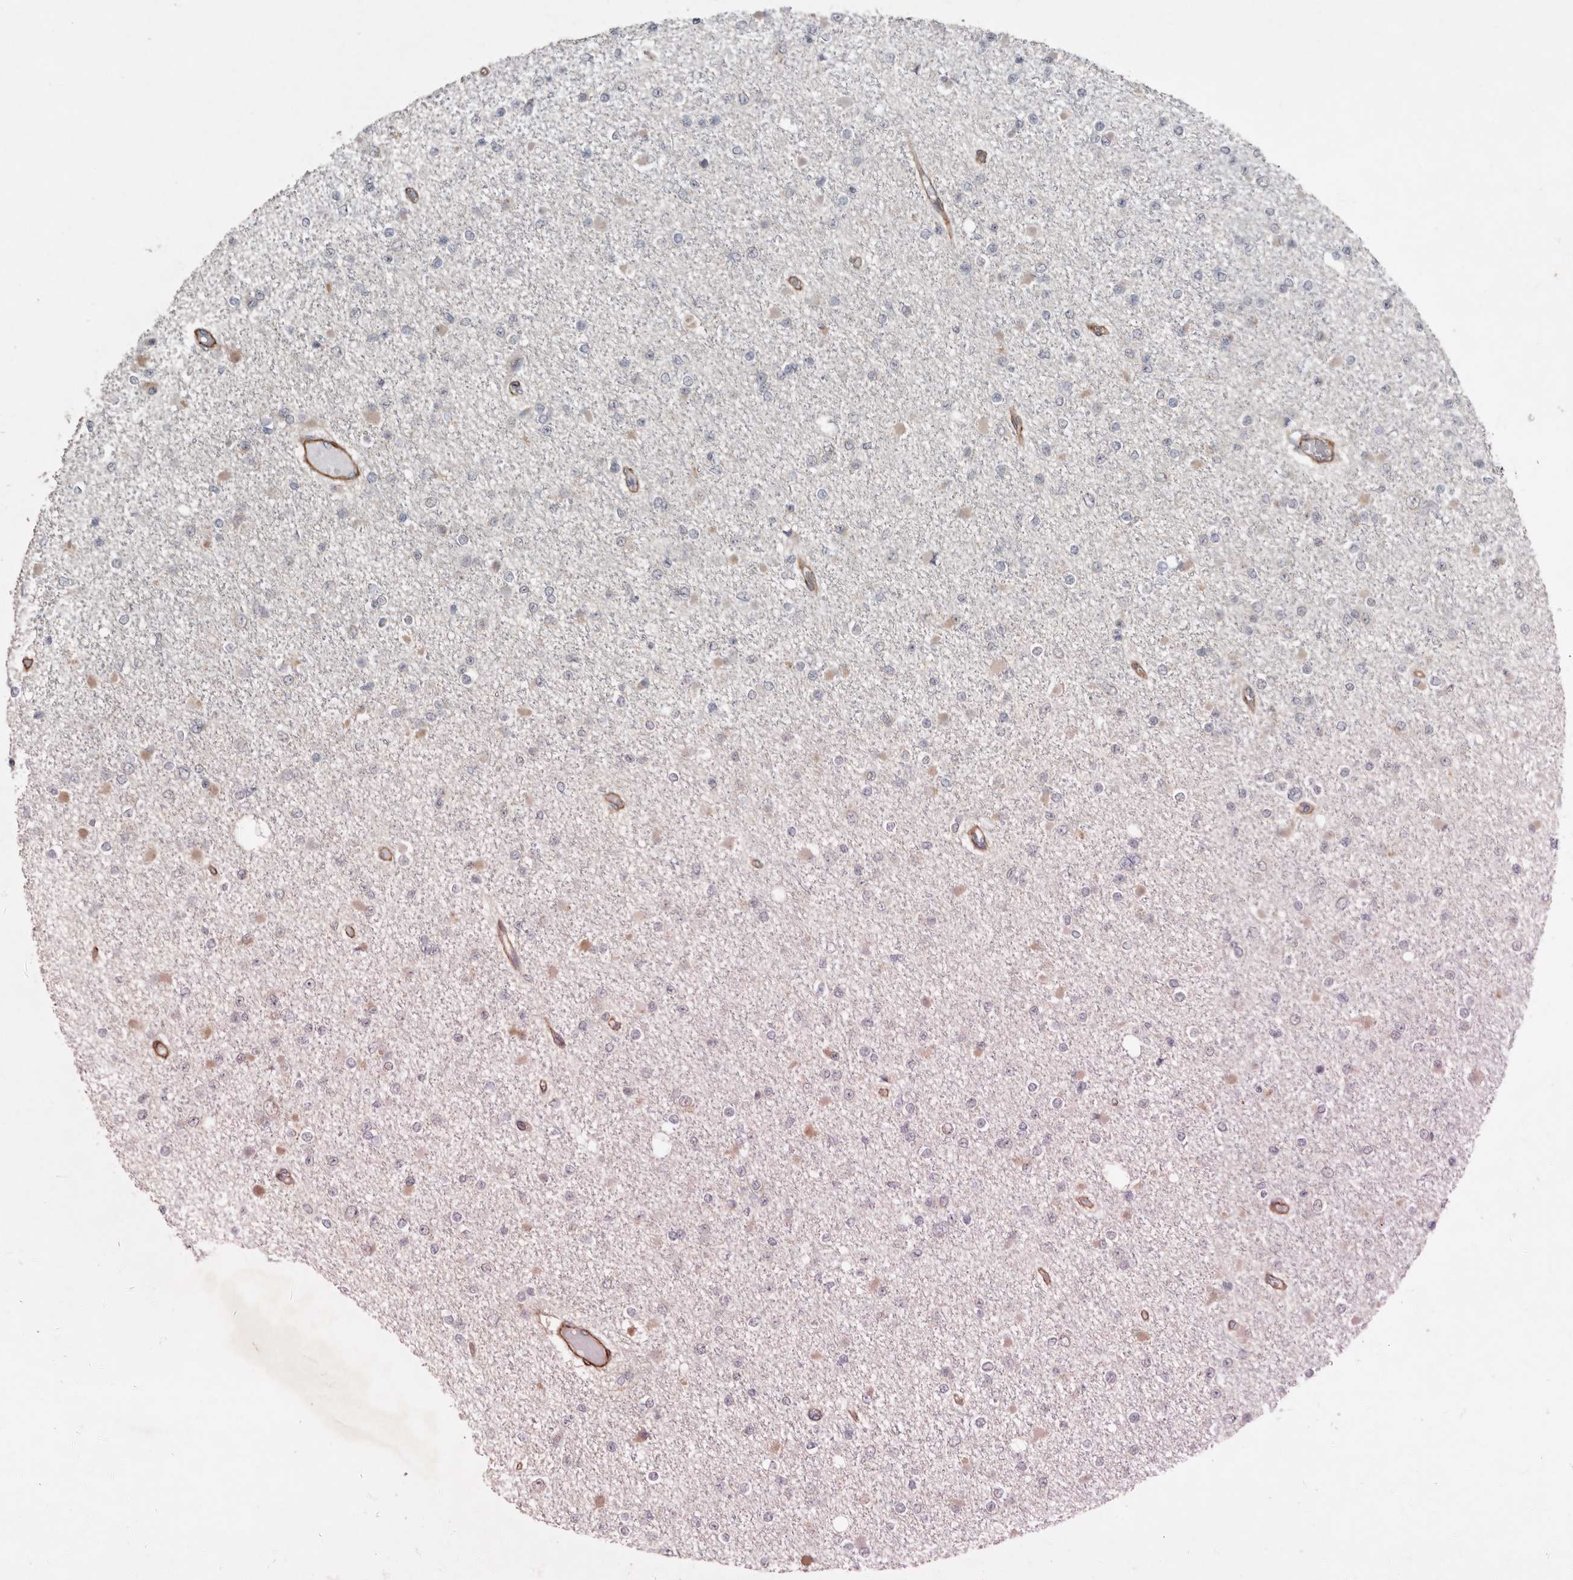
{"staining": {"intensity": "negative", "quantity": "none", "location": "none"}, "tissue": "glioma", "cell_type": "Tumor cells", "image_type": "cancer", "snomed": [{"axis": "morphology", "description": "Glioma, malignant, Low grade"}, {"axis": "topography", "description": "Brain"}], "caption": "Tumor cells show no significant positivity in glioma.", "gene": "RANBP17", "patient": {"sex": "female", "age": 22}}